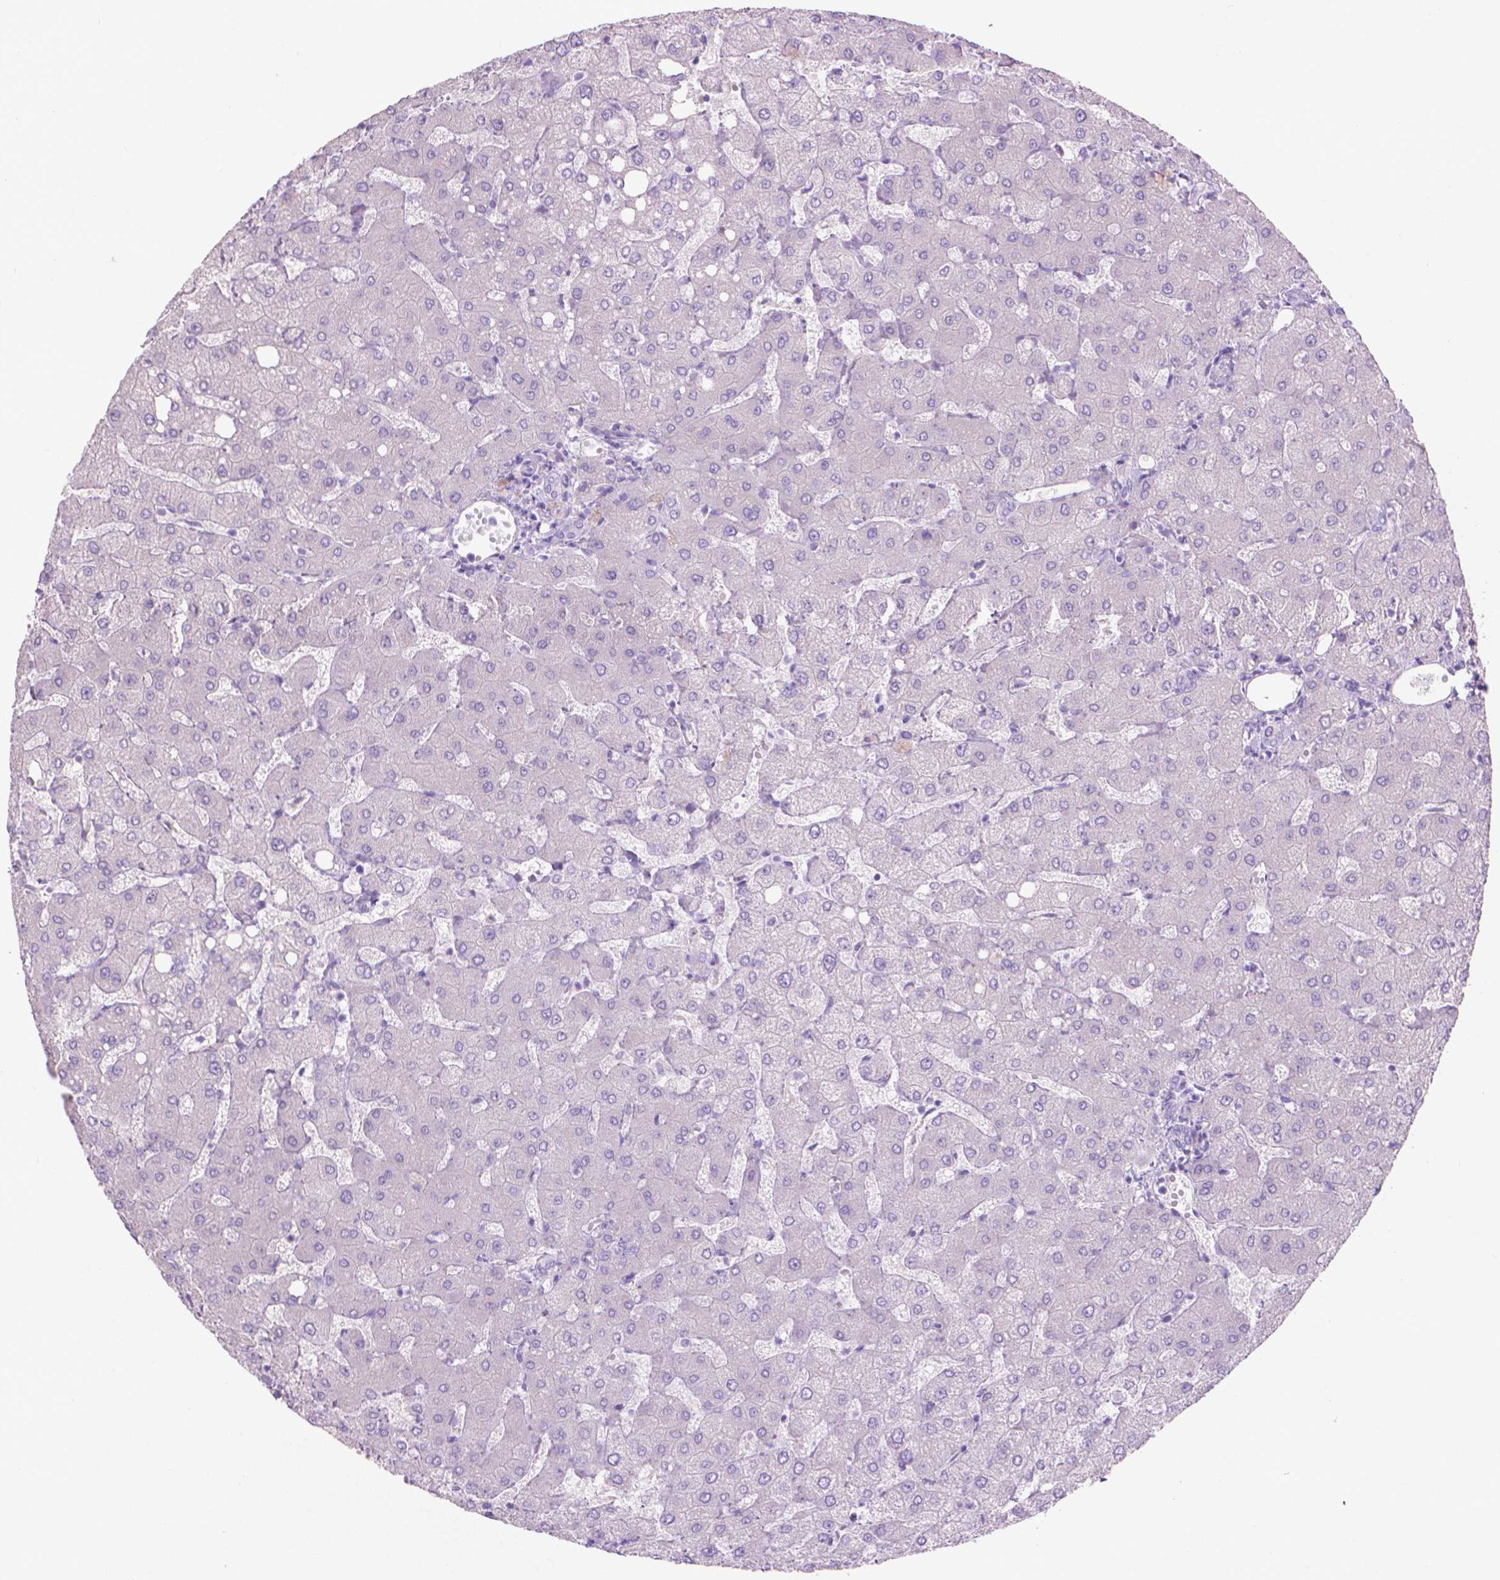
{"staining": {"intensity": "negative", "quantity": "none", "location": "none"}, "tissue": "liver", "cell_type": "Cholangiocytes", "image_type": "normal", "snomed": [{"axis": "morphology", "description": "Normal tissue, NOS"}, {"axis": "topography", "description": "Liver"}], "caption": "The photomicrograph displays no staining of cholangiocytes in unremarkable liver.", "gene": "AQP10", "patient": {"sex": "female", "age": 54}}